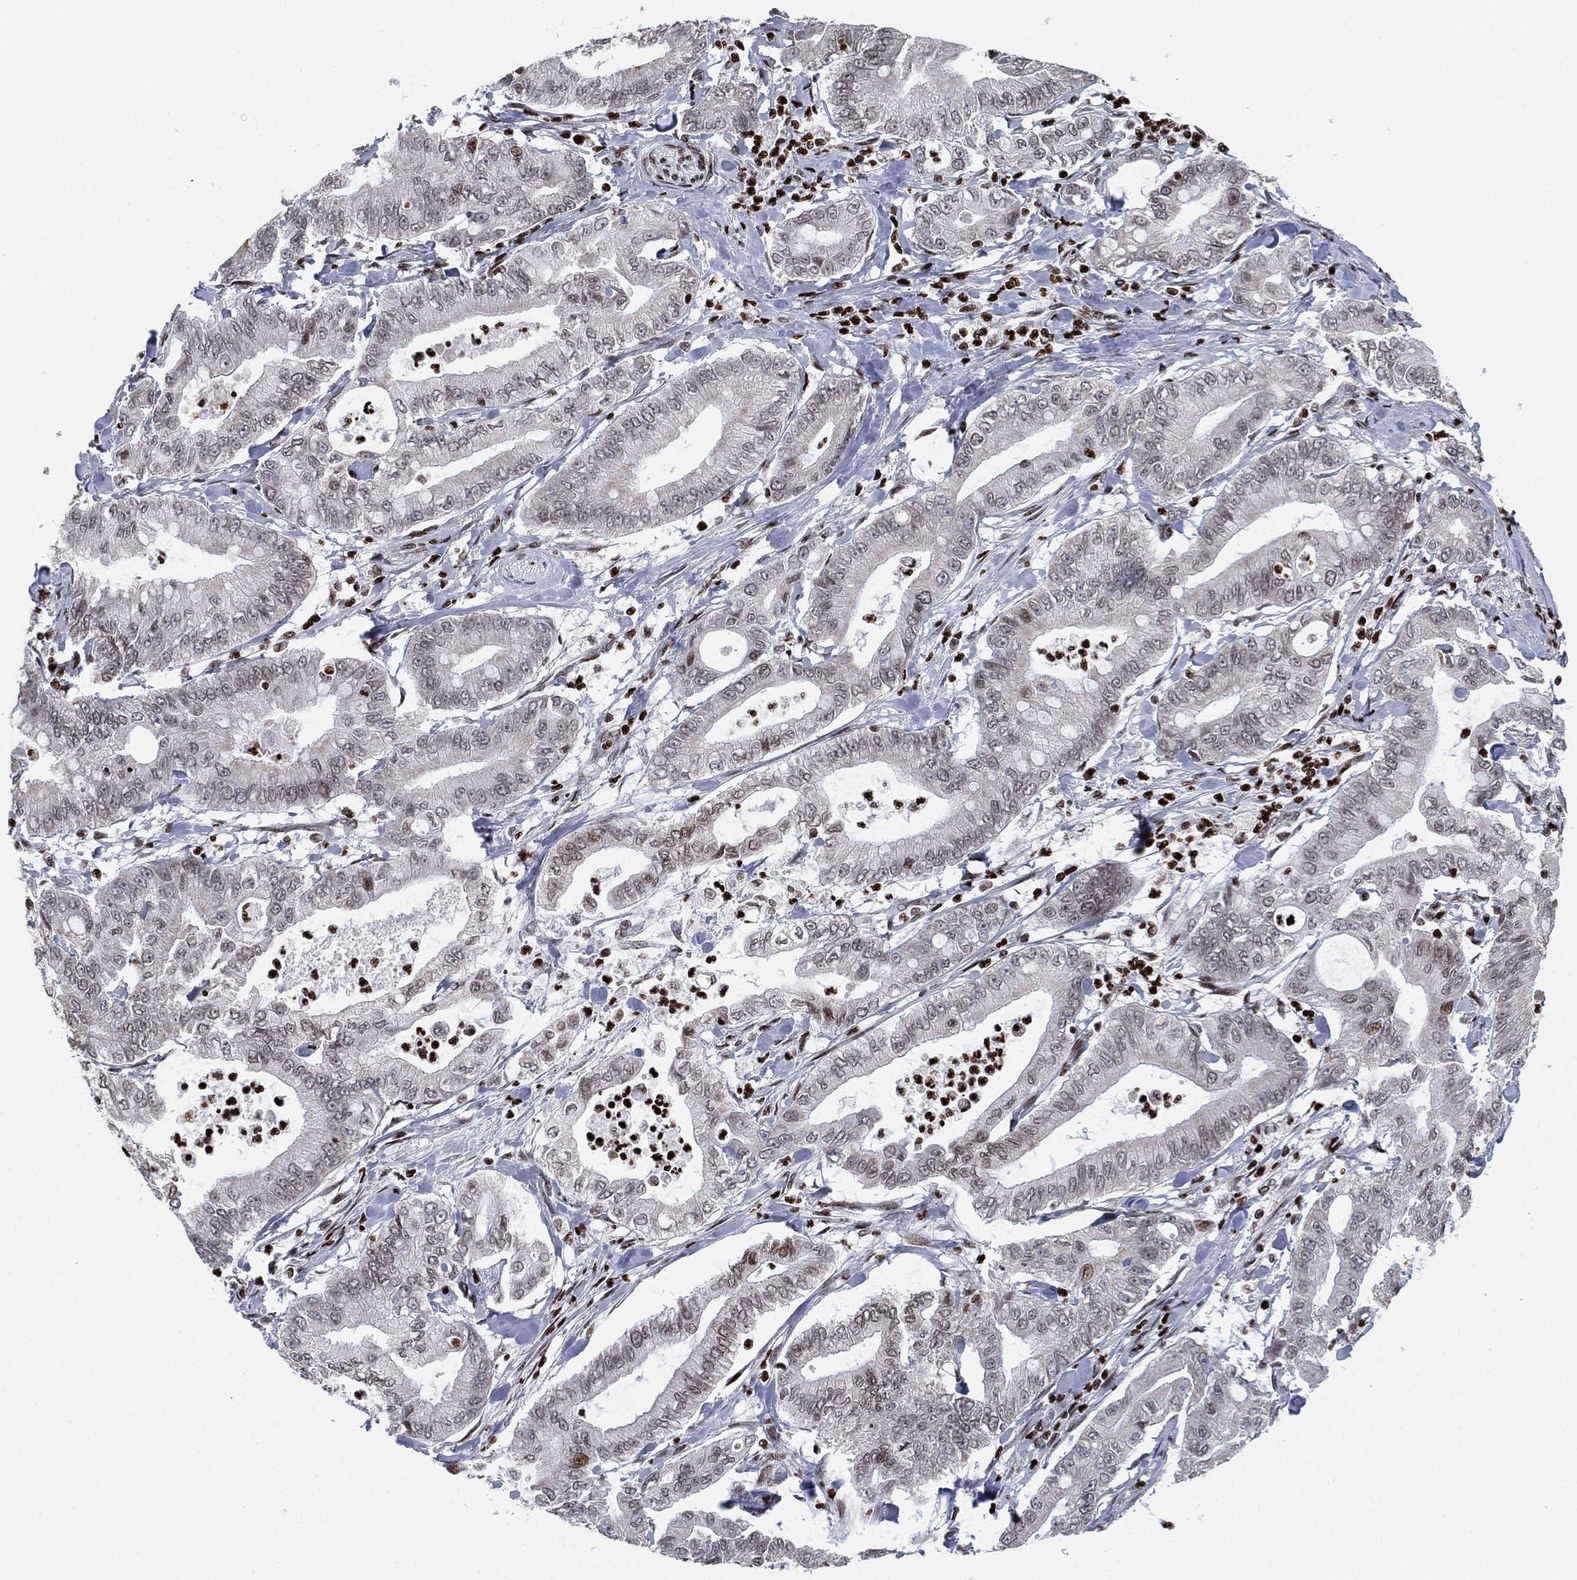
{"staining": {"intensity": "negative", "quantity": "none", "location": "none"}, "tissue": "pancreatic cancer", "cell_type": "Tumor cells", "image_type": "cancer", "snomed": [{"axis": "morphology", "description": "Adenocarcinoma, NOS"}, {"axis": "topography", "description": "Pancreas"}], "caption": "High magnification brightfield microscopy of pancreatic adenocarcinoma stained with DAB (3,3'-diaminobenzidine) (brown) and counterstained with hematoxylin (blue): tumor cells show no significant positivity. (DAB (3,3'-diaminobenzidine) IHC, high magnification).", "gene": "MFSD14A", "patient": {"sex": "male", "age": 71}}